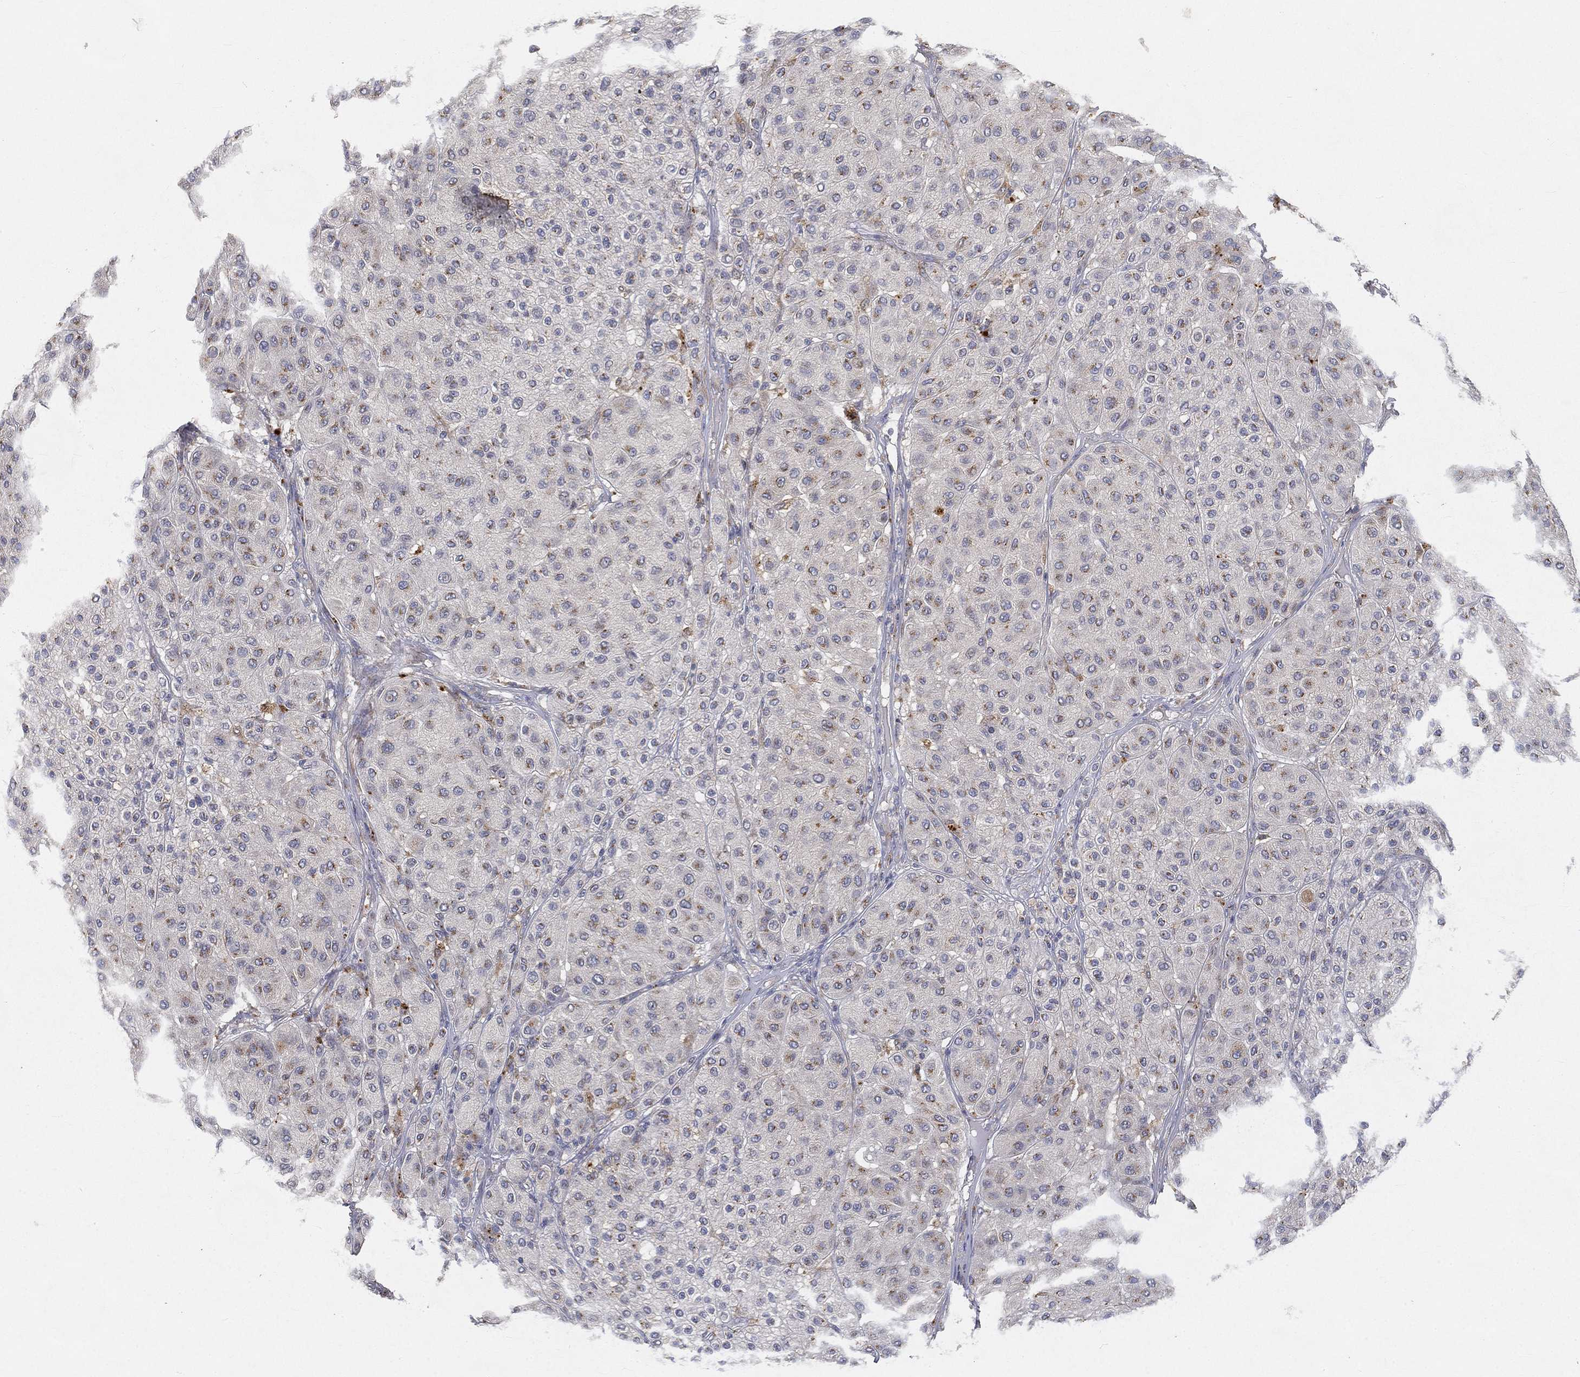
{"staining": {"intensity": "moderate", "quantity": "<25%", "location": "cytoplasmic/membranous"}, "tissue": "melanoma", "cell_type": "Tumor cells", "image_type": "cancer", "snomed": [{"axis": "morphology", "description": "Malignant melanoma, Metastatic site"}, {"axis": "topography", "description": "Smooth muscle"}], "caption": "High-power microscopy captured an IHC photomicrograph of malignant melanoma (metastatic site), revealing moderate cytoplasmic/membranous expression in approximately <25% of tumor cells.", "gene": "CTSL", "patient": {"sex": "male", "age": 41}}